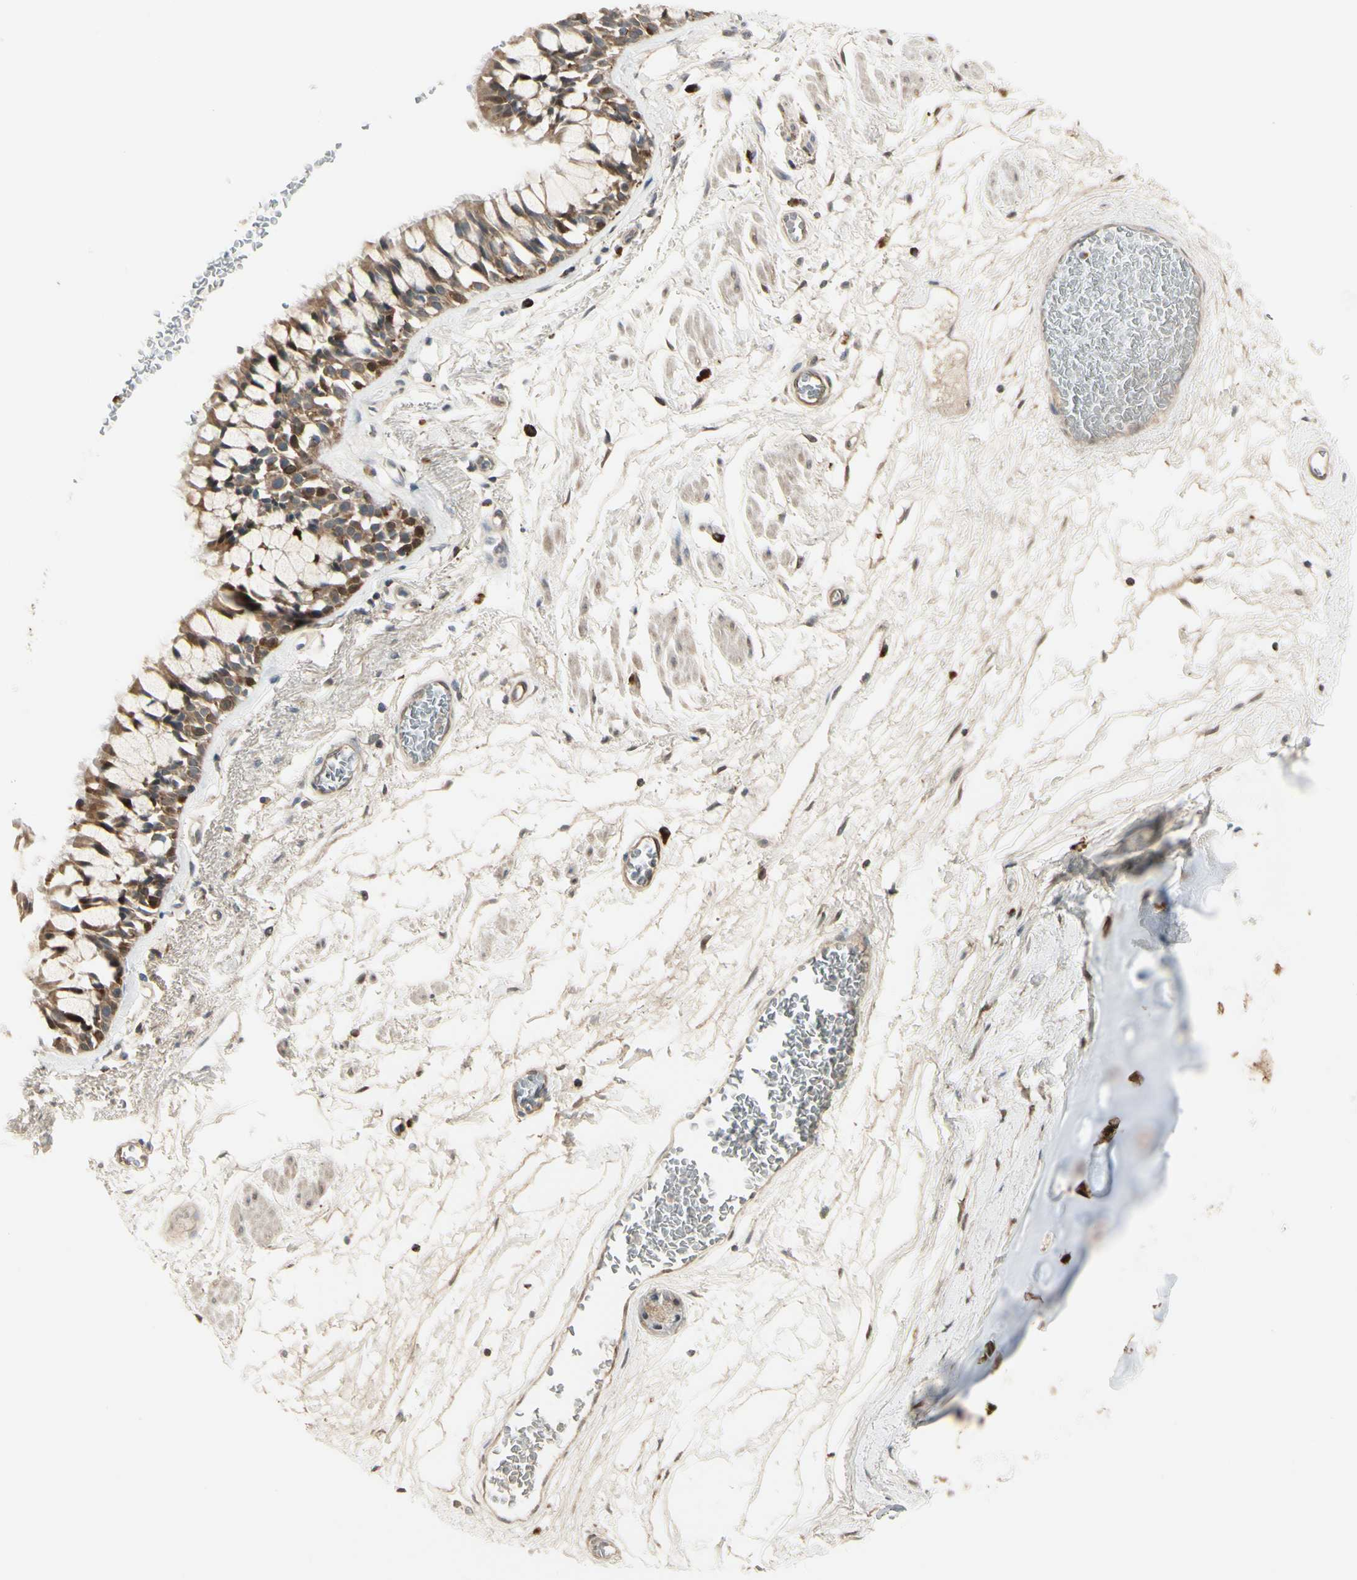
{"staining": {"intensity": "strong", "quantity": ">75%", "location": "cytoplasmic/membranous"}, "tissue": "bronchus", "cell_type": "Respiratory epithelial cells", "image_type": "normal", "snomed": [{"axis": "morphology", "description": "Normal tissue, NOS"}, {"axis": "topography", "description": "Bronchus"}], "caption": "Bronchus was stained to show a protein in brown. There is high levels of strong cytoplasmic/membranous expression in approximately >75% of respiratory epithelial cells.", "gene": "EVC", "patient": {"sex": "male", "age": 66}}